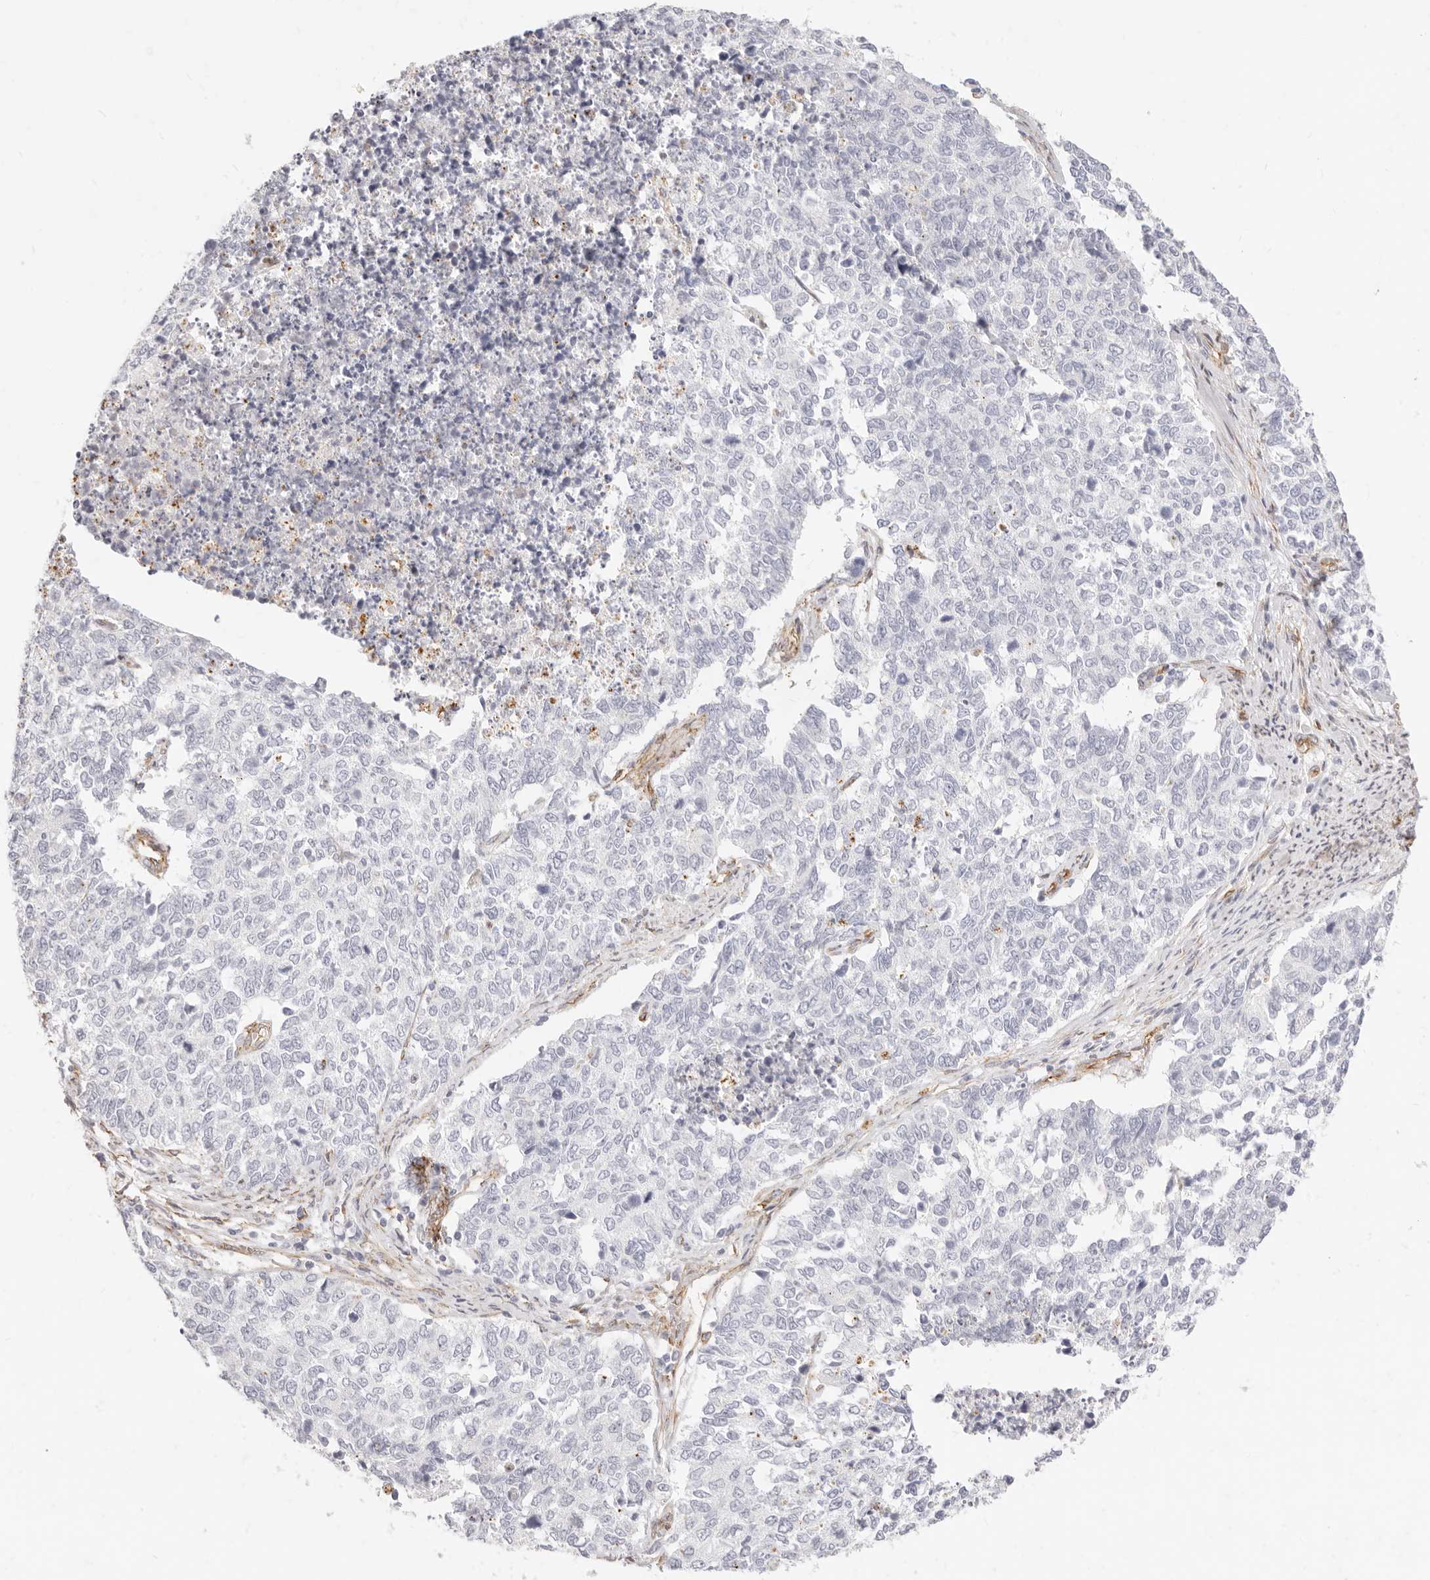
{"staining": {"intensity": "negative", "quantity": "none", "location": "none"}, "tissue": "cervical cancer", "cell_type": "Tumor cells", "image_type": "cancer", "snomed": [{"axis": "morphology", "description": "Squamous cell carcinoma, NOS"}, {"axis": "topography", "description": "Cervix"}], "caption": "High magnification brightfield microscopy of cervical cancer (squamous cell carcinoma) stained with DAB (3,3'-diaminobenzidine) (brown) and counterstained with hematoxylin (blue): tumor cells show no significant expression.", "gene": "NUS1", "patient": {"sex": "female", "age": 63}}